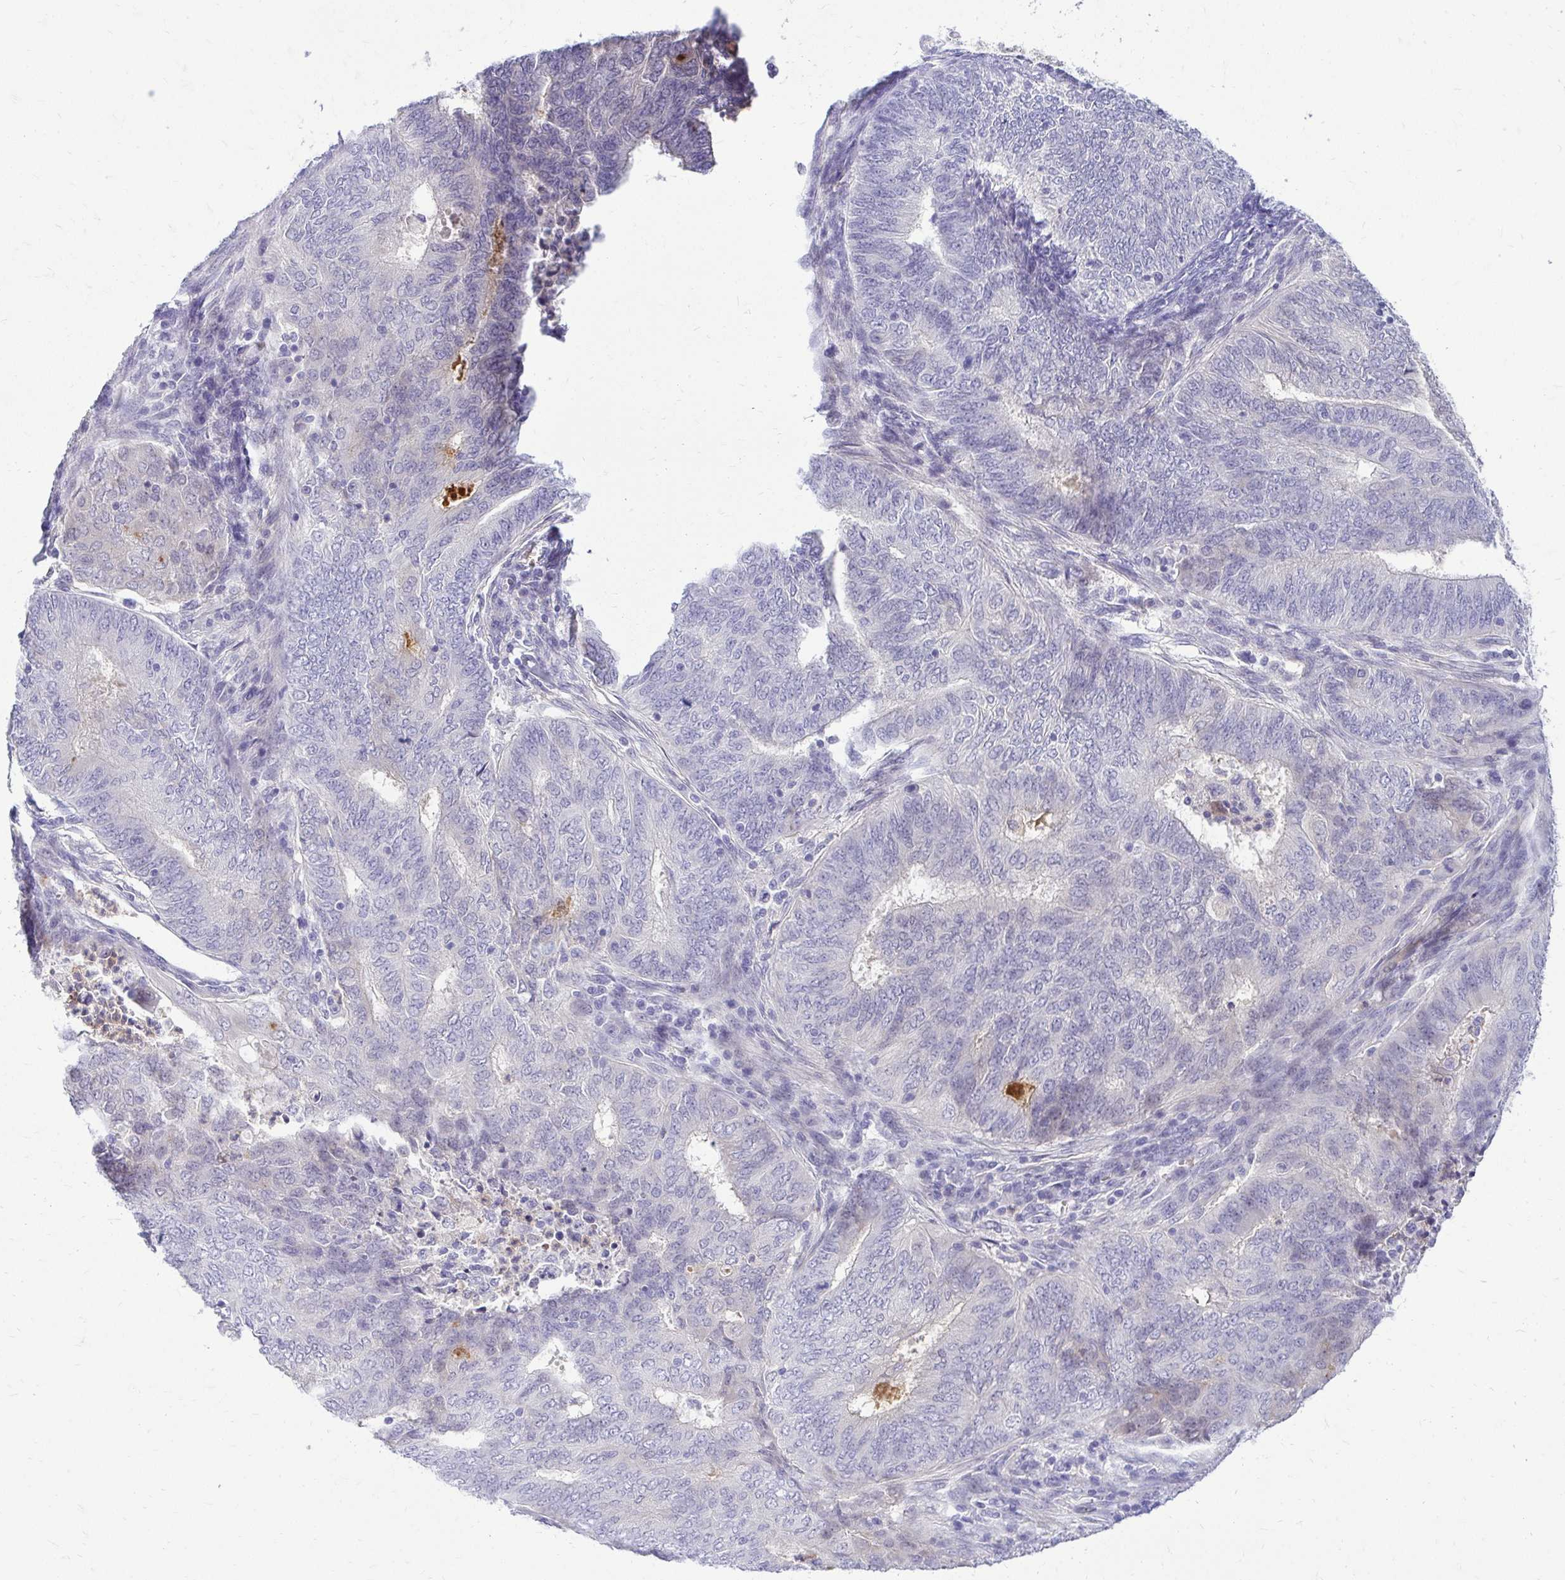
{"staining": {"intensity": "negative", "quantity": "none", "location": "none"}, "tissue": "endometrial cancer", "cell_type": "Tumor cells", "image_type": "cancer", "snomed": [{"axis": "morphology", "description": "Adenocarcinoma, NOS"}, {"axis": "topography", "description": "Endometrium"}], "caption": "The immunohistochemistry photomicrograph has no significant expression in tumor cells of endometrial adenocarcinoma tissue.", "gene": "ZSWIM9", "patient": {"sex": "female", "age": 62}}